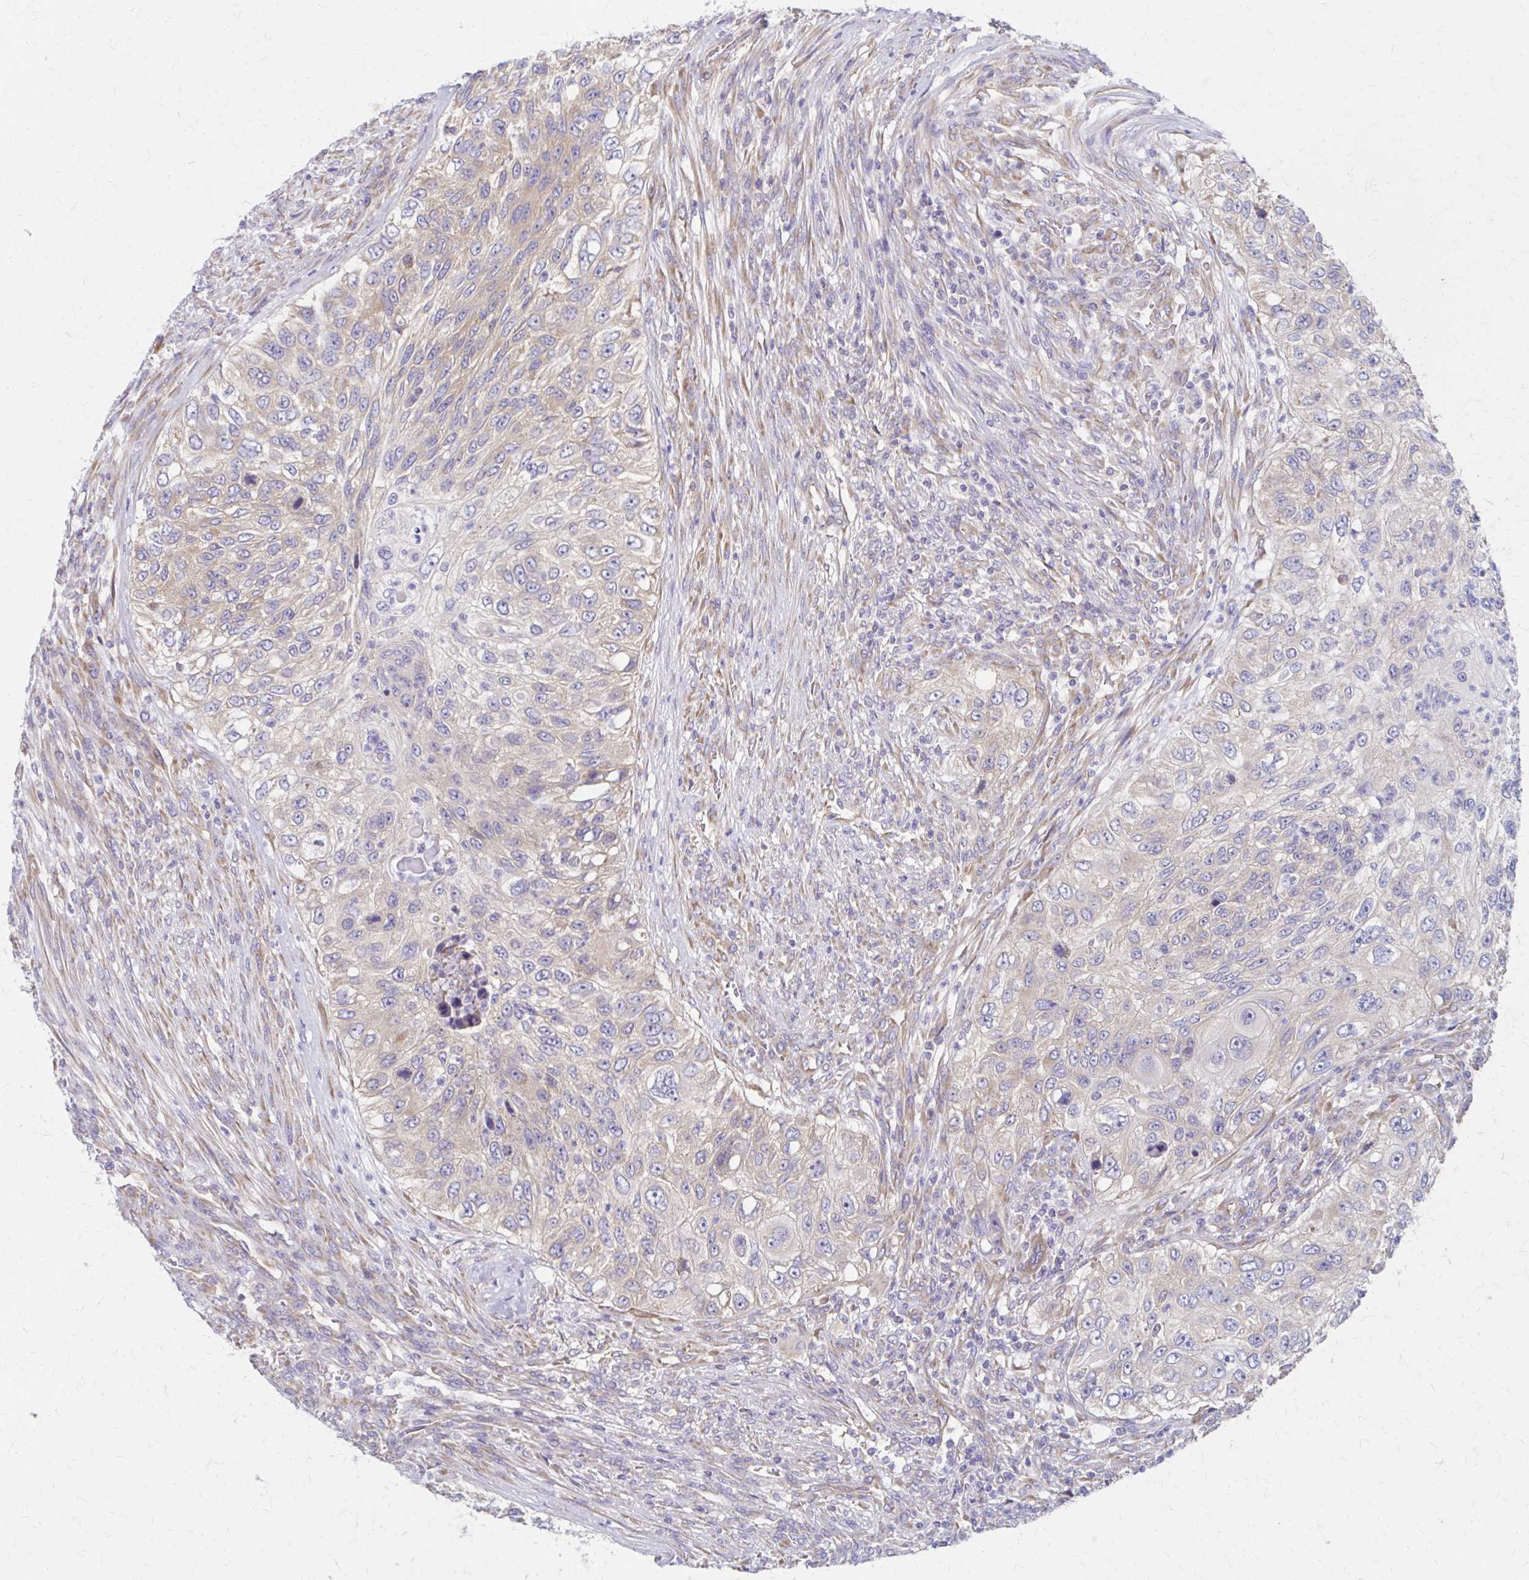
{"staining": {"intensity": "weak", "quantity": "<25%", "location": "cytoplasmic/membranous"}, "tissue": "urothelial cancer", "cell_type": "Tumor cells", "image_type": "cancer", "snomed": [{"axis": "morphology", "description": "Urothelial carcinoma, High grade"}, {"axis": "topography", "description": "Urinary bladder"}], "caption": "A photomicrograph of human urothelial carcinoma (high-grade) is negative for staining in tumor cells.", "gene": "RPL27A", "patient": {"sex": "female", "age": 60}}